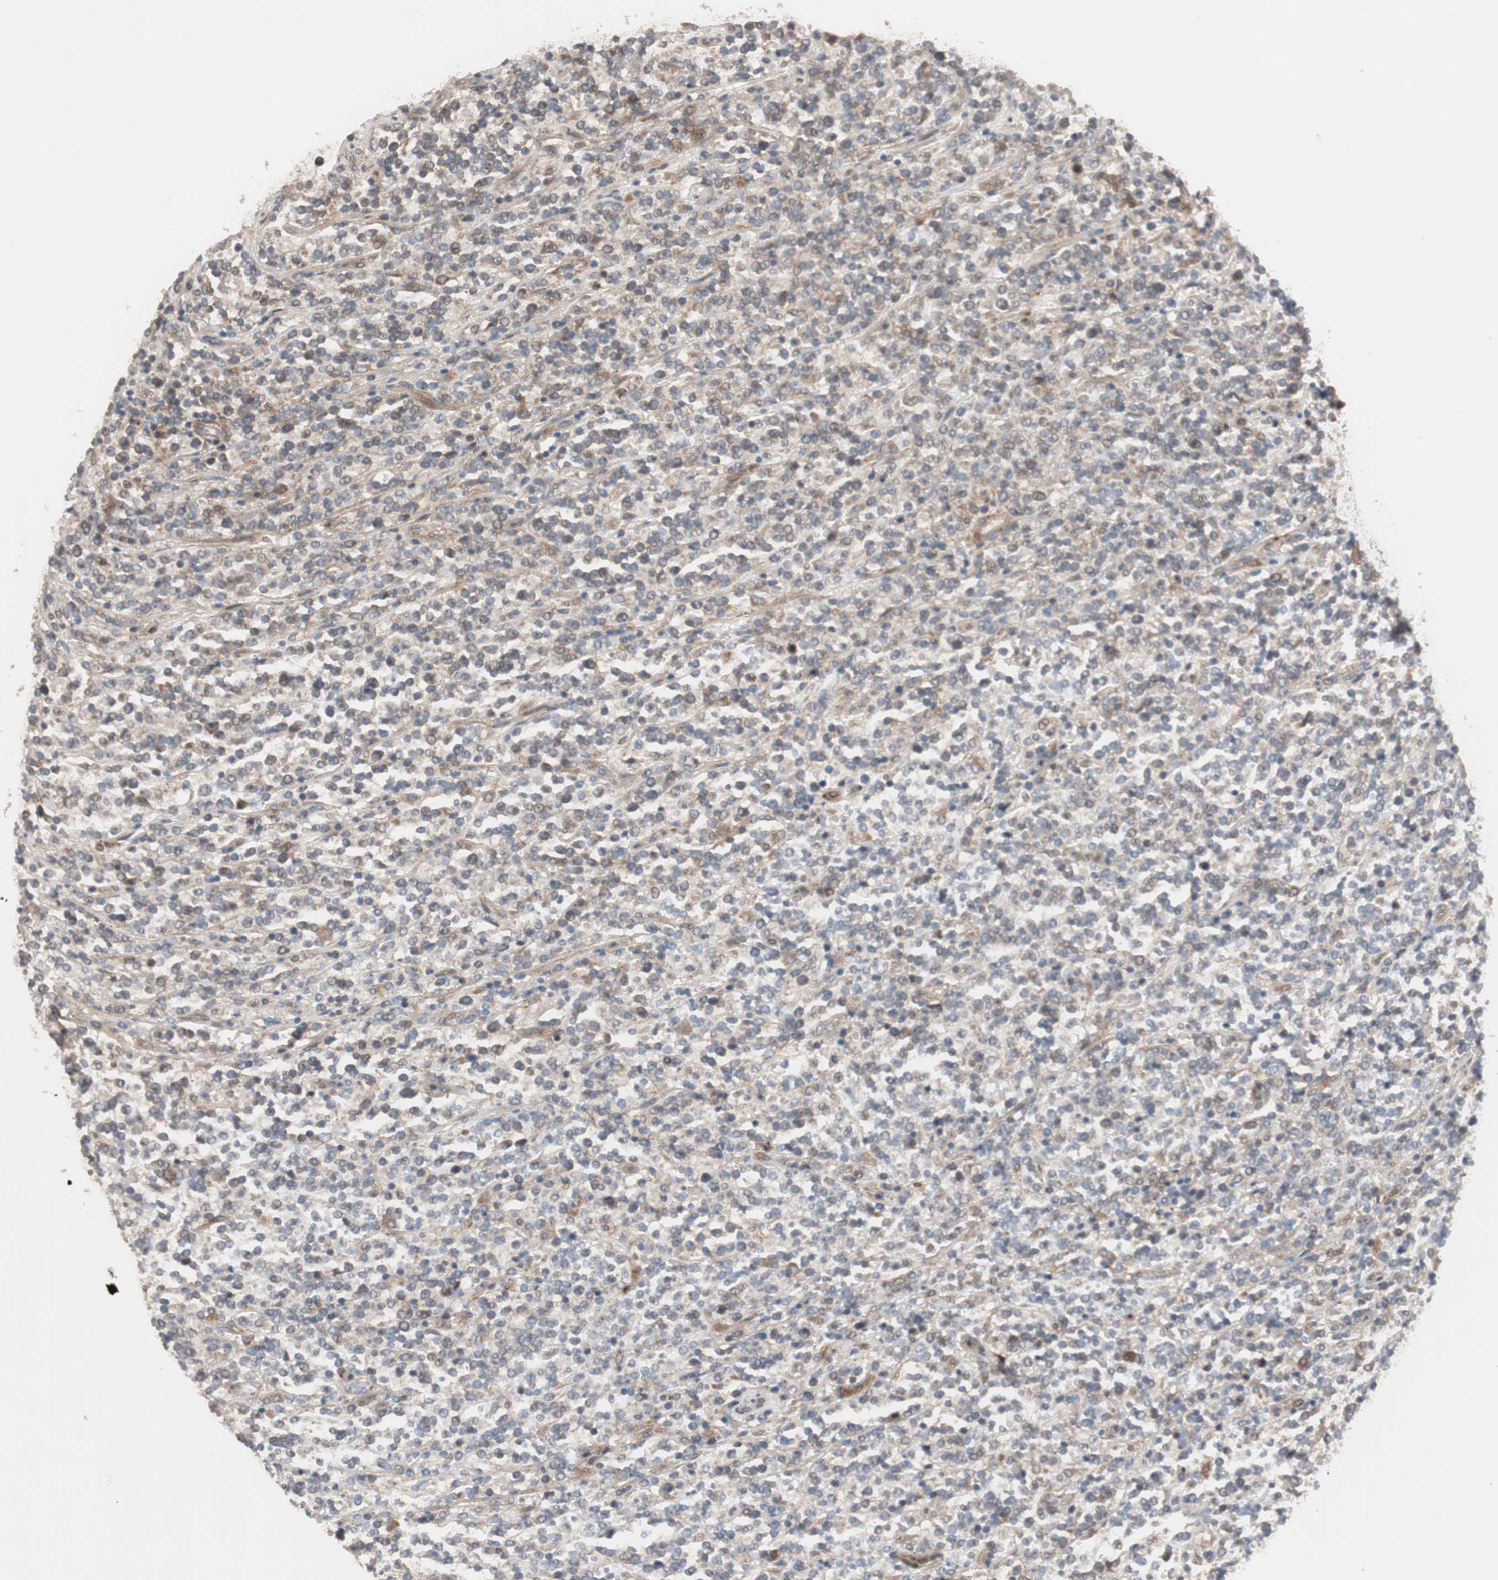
{"staining": {"intensity": "moderate", "quantity": ">75%", "location": "cytoplasmic/membranous"}, "tissue": "lymphoma", "cell_type": "Tumor cells", "image_type": "cancer", "snomed": [{"axis": "morphology", "description": "Malignant lymphoma, non-Hodgkin's type, High grade"}, {"axis": "topography", "description": "Soft tissue"}], "caption": "A high-resolution photomicrograph shows IHC staining of malignant lymphoma, non-Hodgkin's type (high-grade), which shows moderate cytoplasmic/membranous expression in approximately >75% of tumor cells. (Brightfield microscopy of DAB IHC at high magnification).", "gene": "SDC4", "patient": {"sex": "male", "age": 18}}